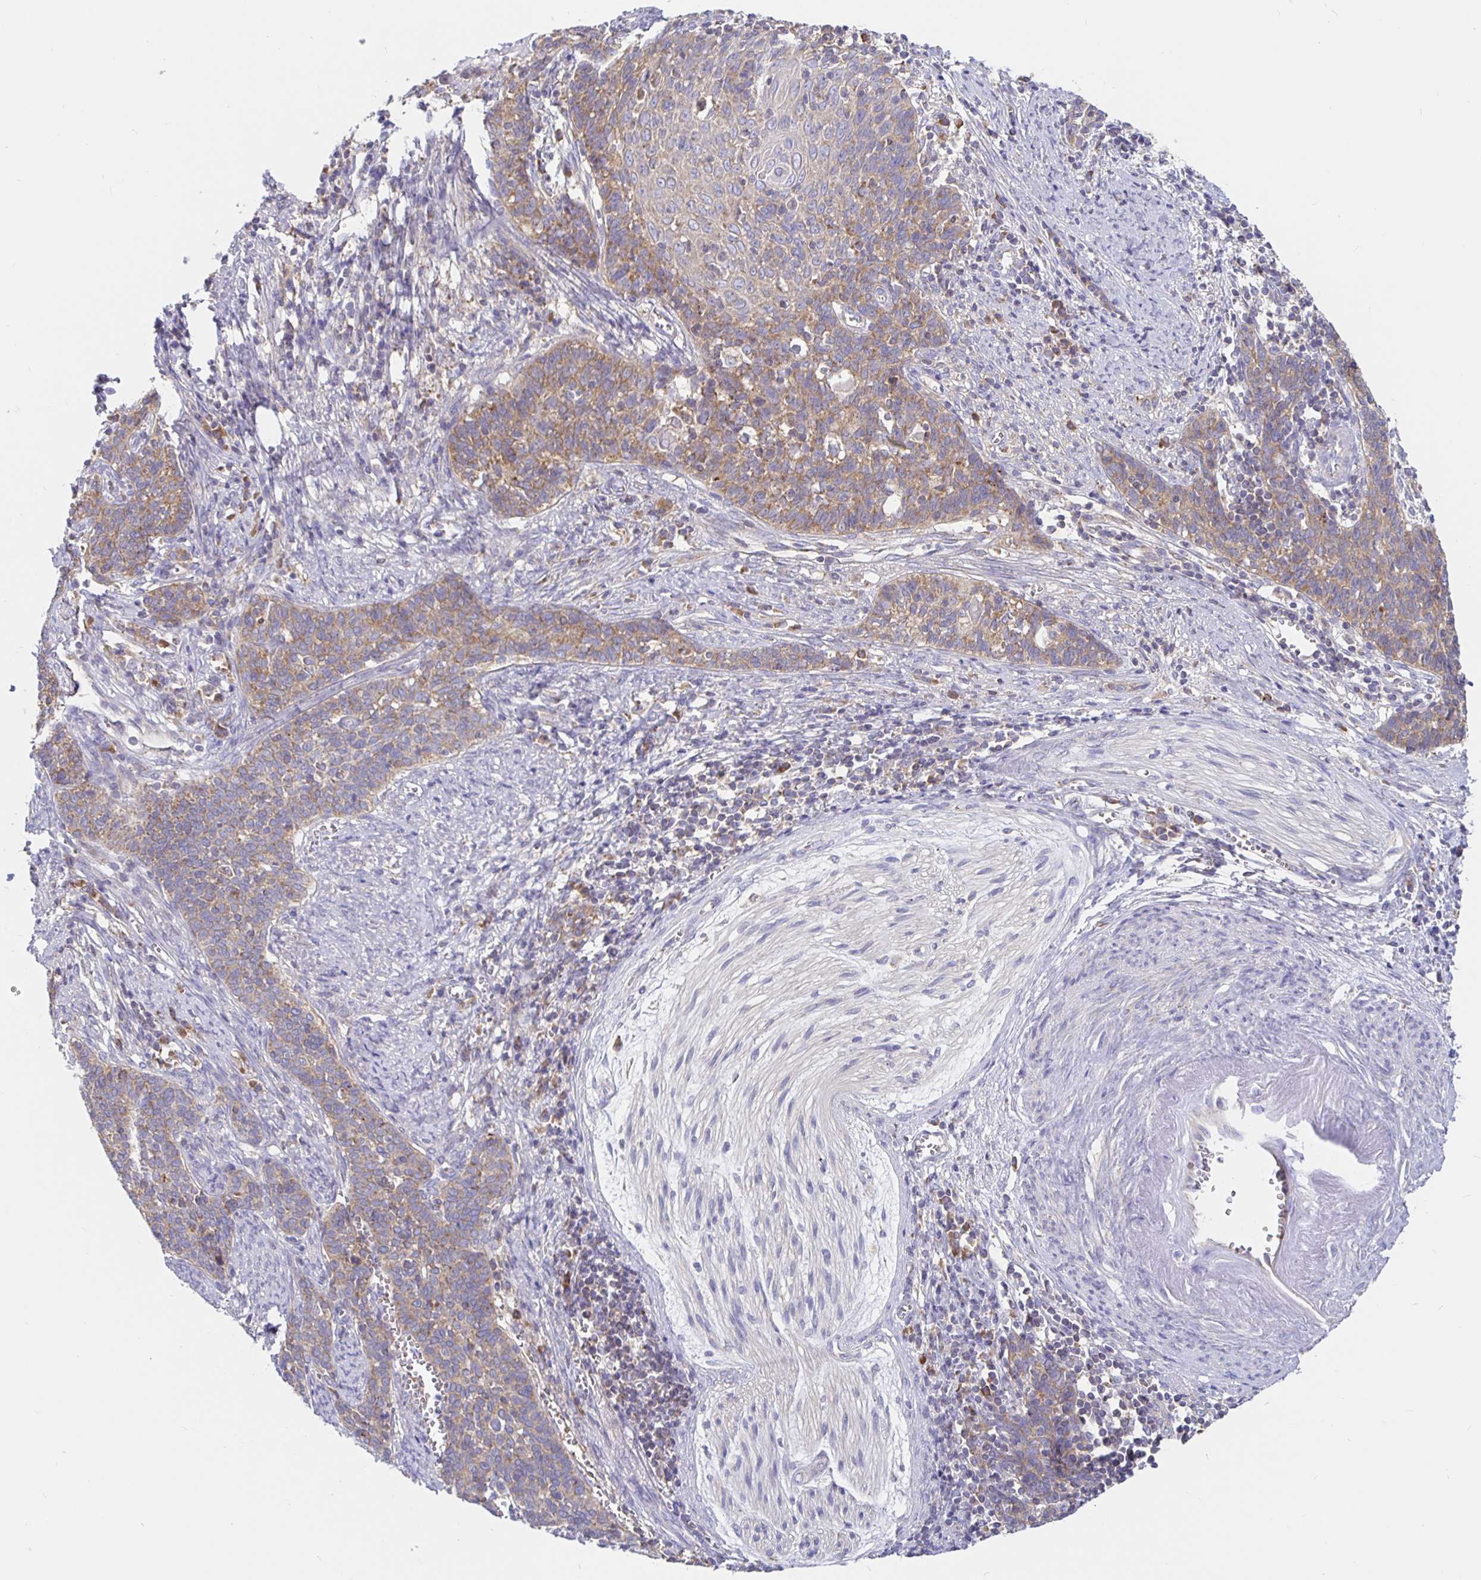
{"staining": {"intensity": "weak", "quantity": "25%-75%", "location": "cytoplasmic/membranous"}, "tissue": "cervical cancer", "cell_type": "Tumor cells", "image_type": "cancer", "snomed": [{"axis": "morphology", "description": "Squamous cell carcinoma, NOS"}, {"axis": "topography", "description": "Cervix"}], "caption": "About 25%-75% of tumor cells in human cervical cancer (squamous cell carcinoma) demonstrate weak cytoplasmic/membranous protein staining as visualized by brown immunohistochemical staining.", "gene": "PRDX3", "patient": {"sex": "female", "age": 39}}